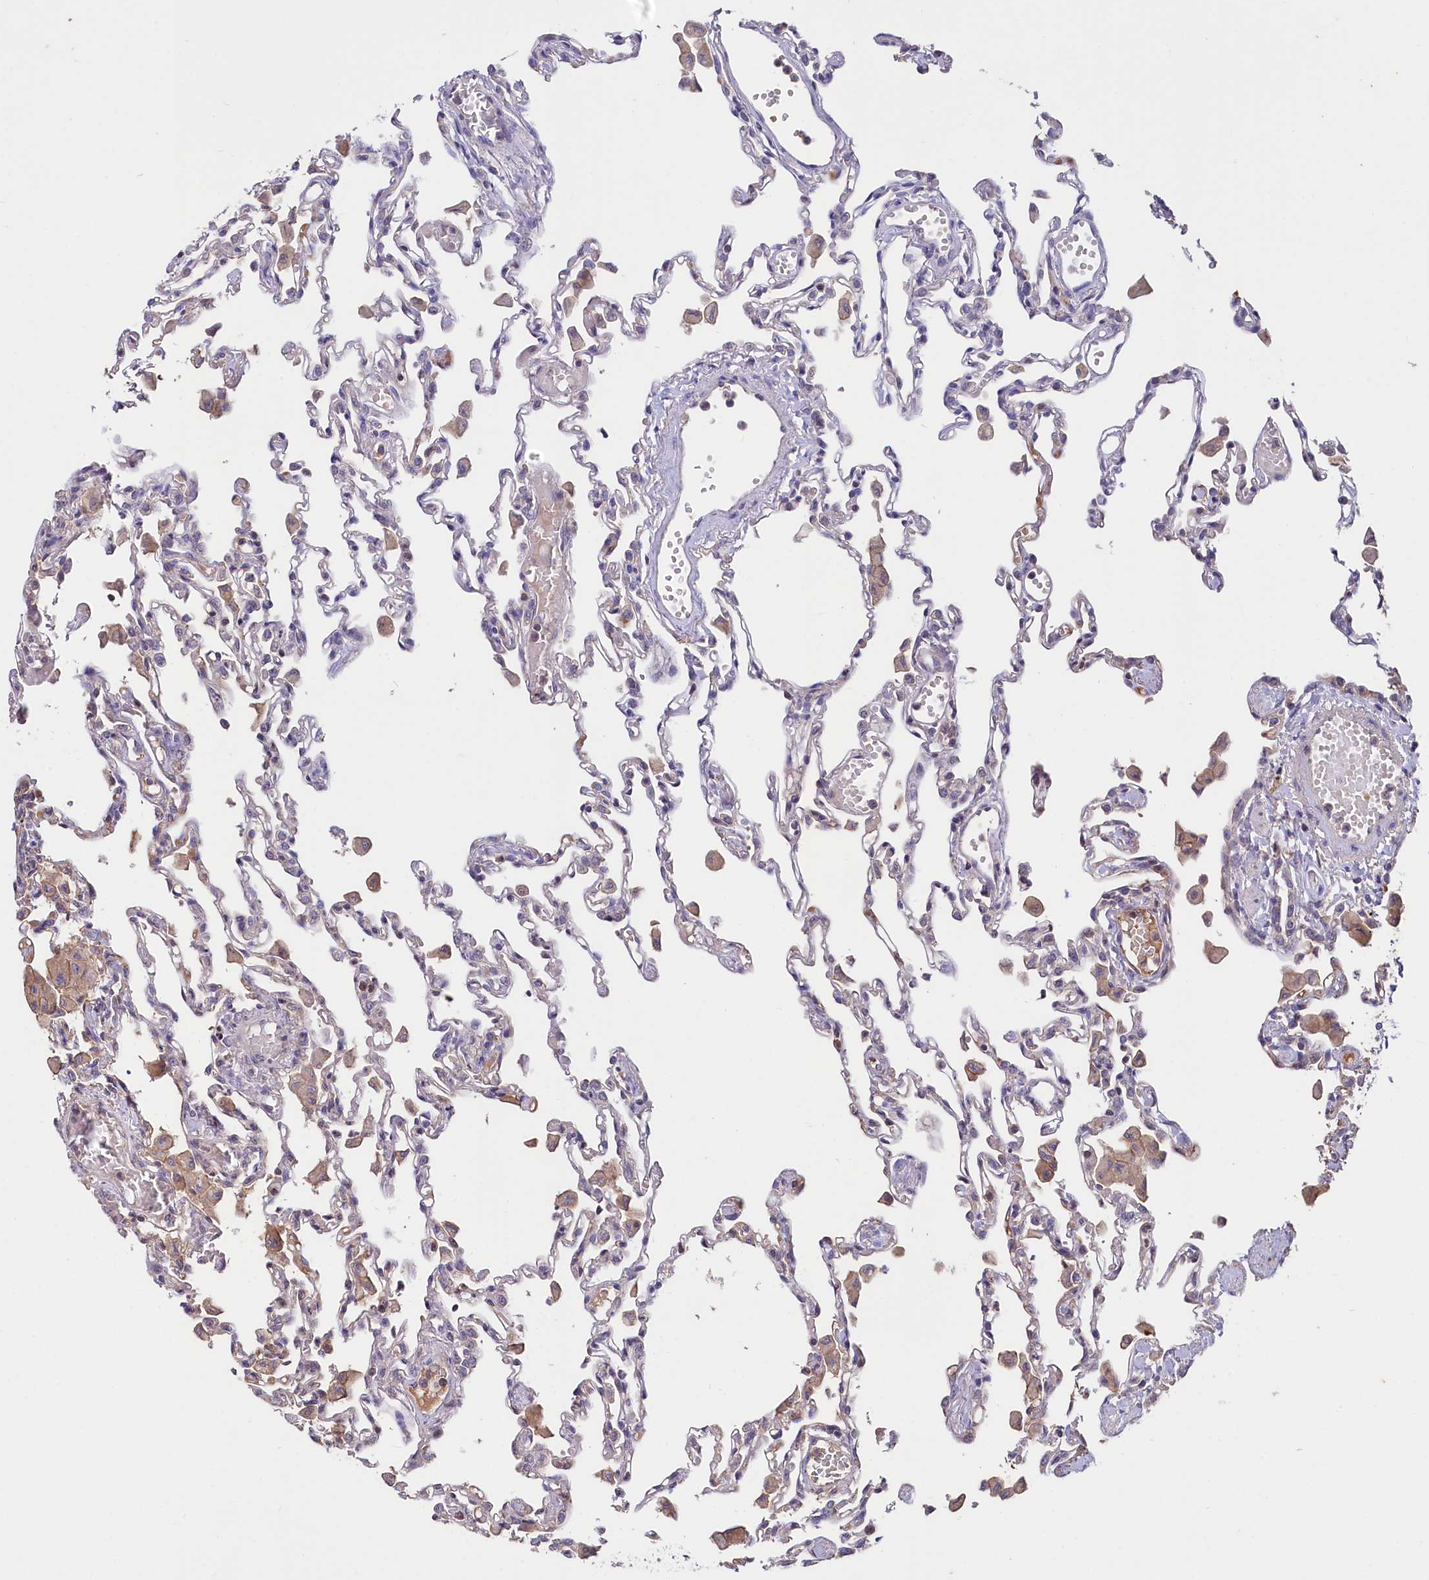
{"staining": {"intensity": "moderate", "quantity": "<25%", "location": "cytoplasmic/membranous"}, "tissue": "lung", "cell_type": "Alveolar cells", "image_type": "normal", "snomed": [{"axis": "morphology", "description": "Normal tissue, NOS"}, {"axis": "topography", "description": "Bronchus"}, {"axis": "topography", "description": "Lung"}], "caption": "DAB (3,3'-diaminobenzidine) immunohistochemical staining of normal lung exhibits moderate cytoplasmic/membranous protein positivity in approximately <25% of alveolar cells. (DAB = brown stain, brightfield microscopy at high magnification).", "gene": "RPUSD3", "patient": {"sex": "female", "age": 49}}